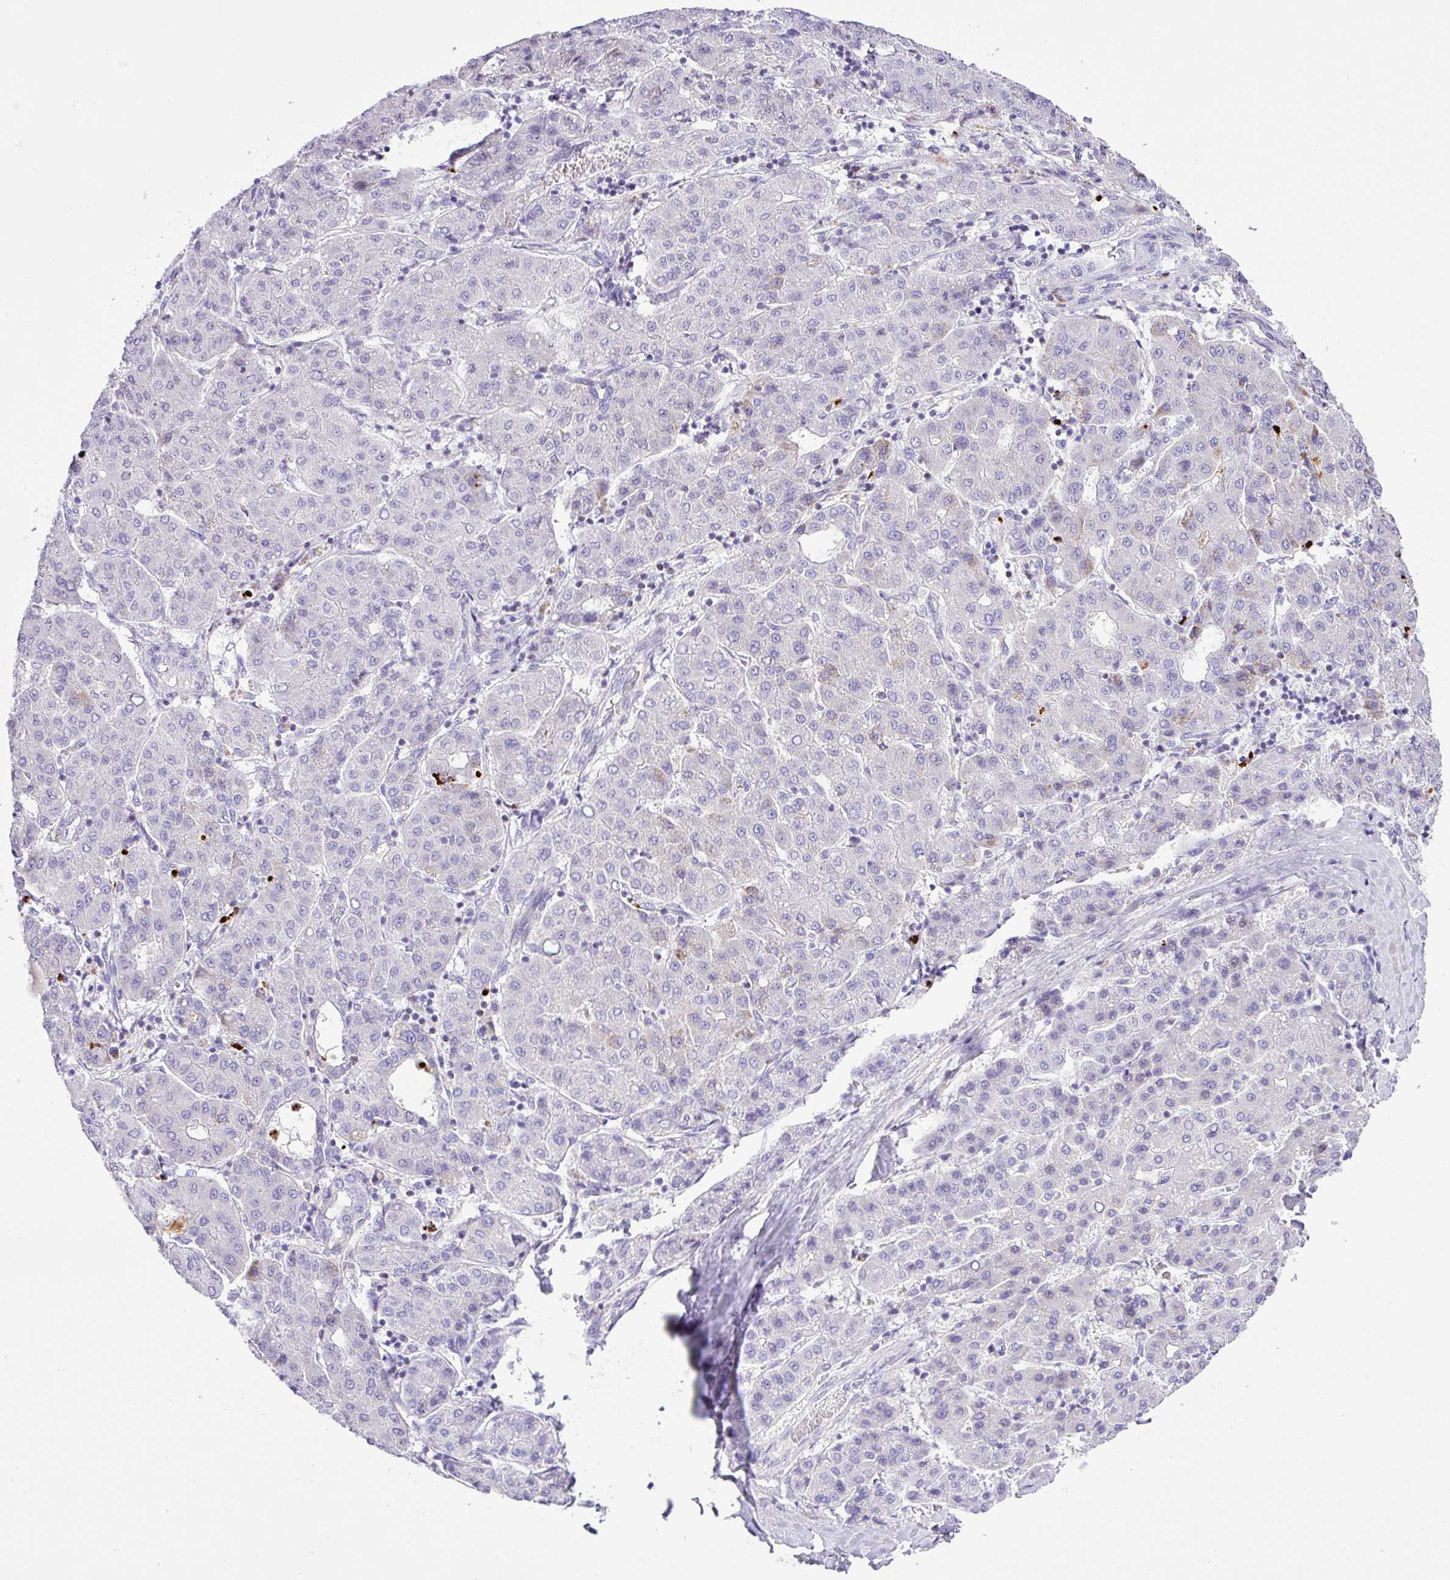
{"staining": {"intensity": "negative", "quantity": "none", "location": "none"}, "tissue": "liver cancer", "cell_type": "Tumor cells", "image_type": "cancer", "snomed": [{"axis": "morphology", "description": "Carcinoma, Hepatocellular, NOS"}, {"axis": "topography", "description": "Liver"}], "caption": "The image displays no staining of tumor cells in hepatocellular carcinoma (liver). (Stains: DAB immunohistochemistry with hematoxylin counter stain, Microscopy: brightfield microscopy at high magnification).", "gene": "RCAN2", "patient": {"sex": "male", "age": 65}}